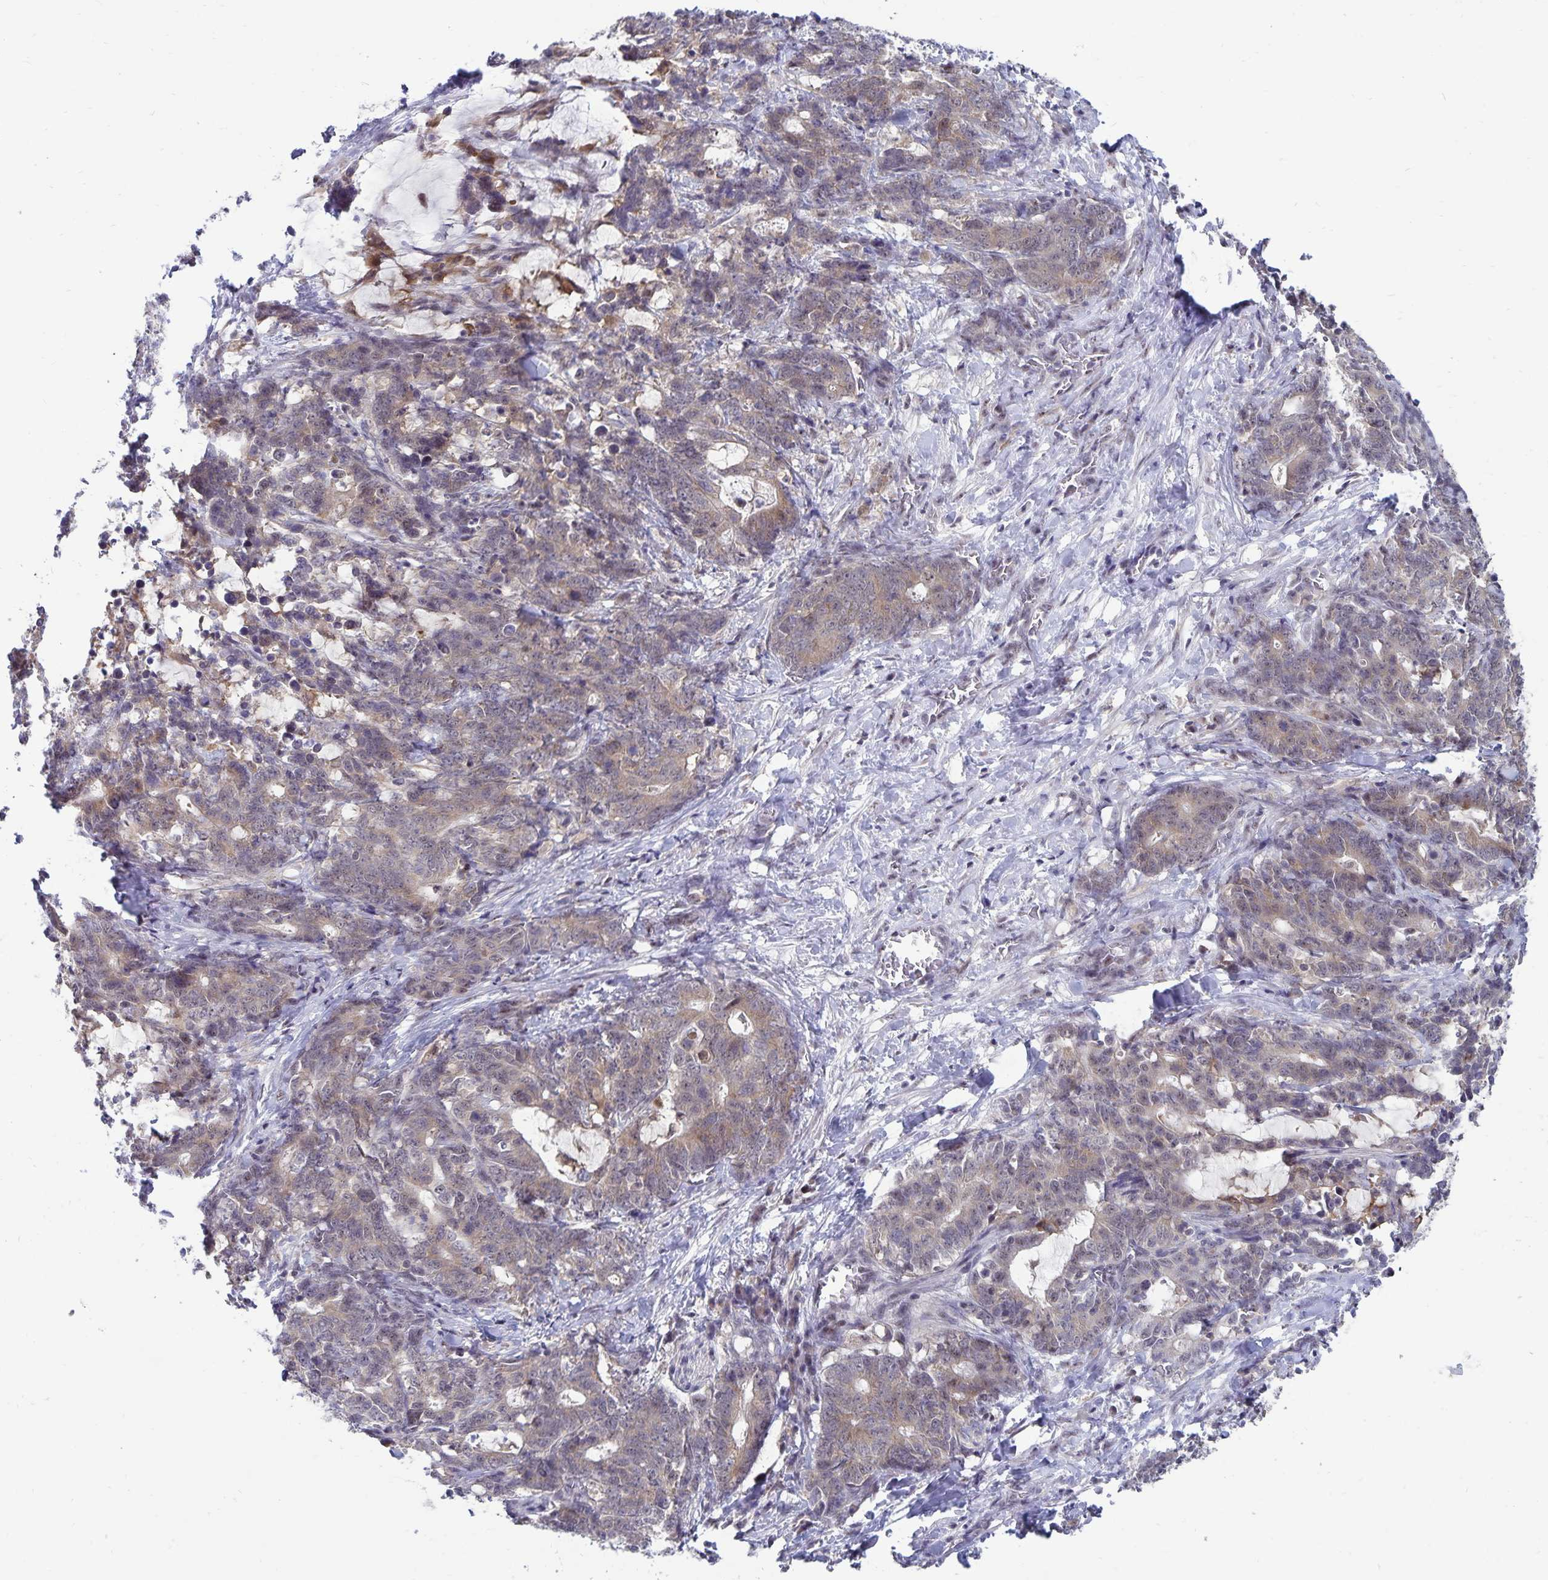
{"staining": {"intensity": "weak", "quantity": "25%-75%", "location": "cytoplasmic/membranous,nuclear"}, "tissue": "stomach cancer", "cell_type": "Tumor cells", "image_type": "cancer", "snomed": [{"axis": "morphology", "description": "Normal tissue, NOS"}, {"axis": "morphology", "description": "Adenocarcinoma, NOS"}, {"axis": "topography", "description": "Stomach"}], "caption": "Stomach cancer (adenocarcinoma) was stained to show a protein in brown. There is low levels of weak cytoplasmic/membranous and nuclear expression in approximately 25%-75% of tumor cells.", "gene": "EXOC6B", "patient": {"sex": "female", "age": 64}}